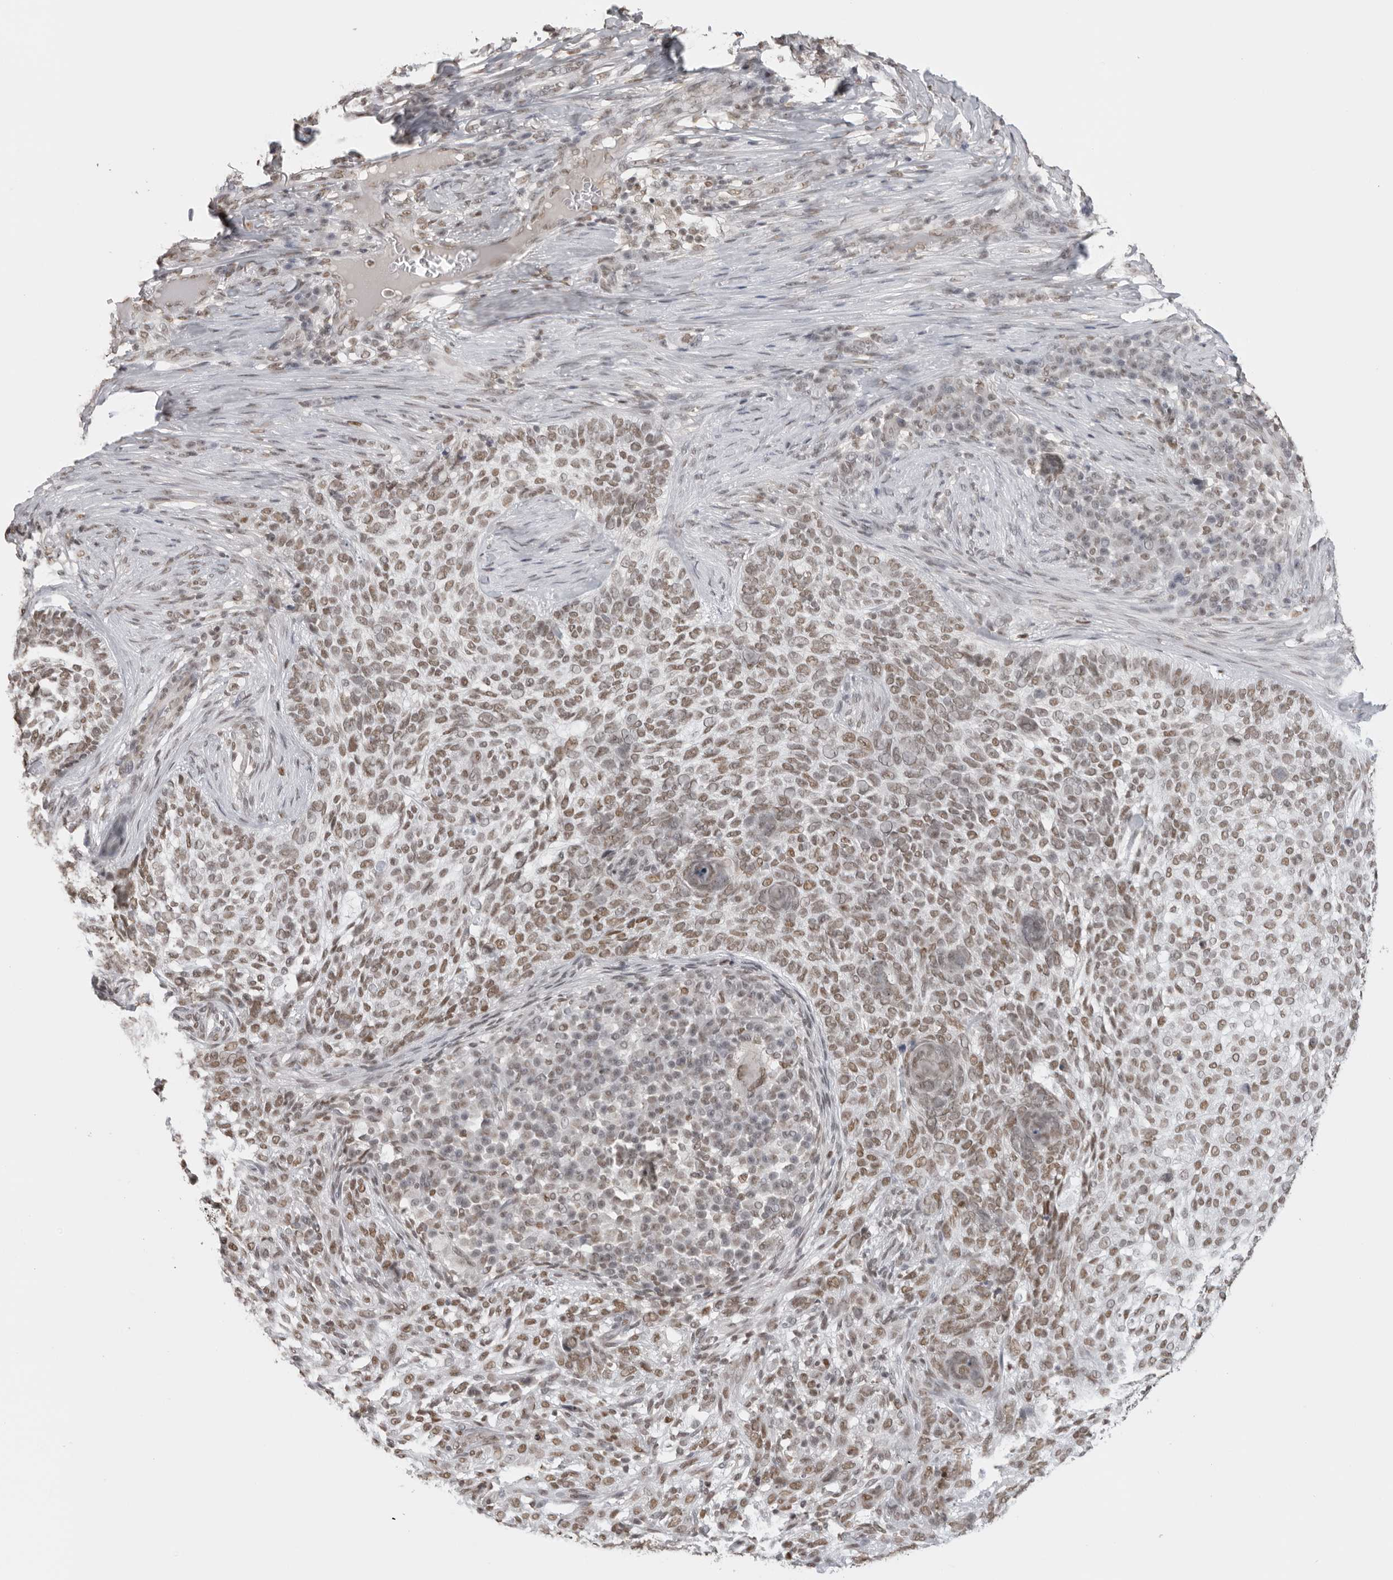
{"staining": {"intensity": "moderate", "quantity": ">75%", "location": "nuclear"}, "tissue": "skin cancer", "cell_type": "Tumor cells", "image_type": "cancer", "snomed": [{"axis": "morphology", "description": "Basal cell carcinoma"}, {"axis": "topography", "description": "Skin"}], "caption": "Immunohistochemical staining of skin basal cell carcinoma displays moderate nuclear protein staining in approximately >75% of tumor cells.", "gene": "RPA2", "patient": {"sex": "female", "age": 64}}